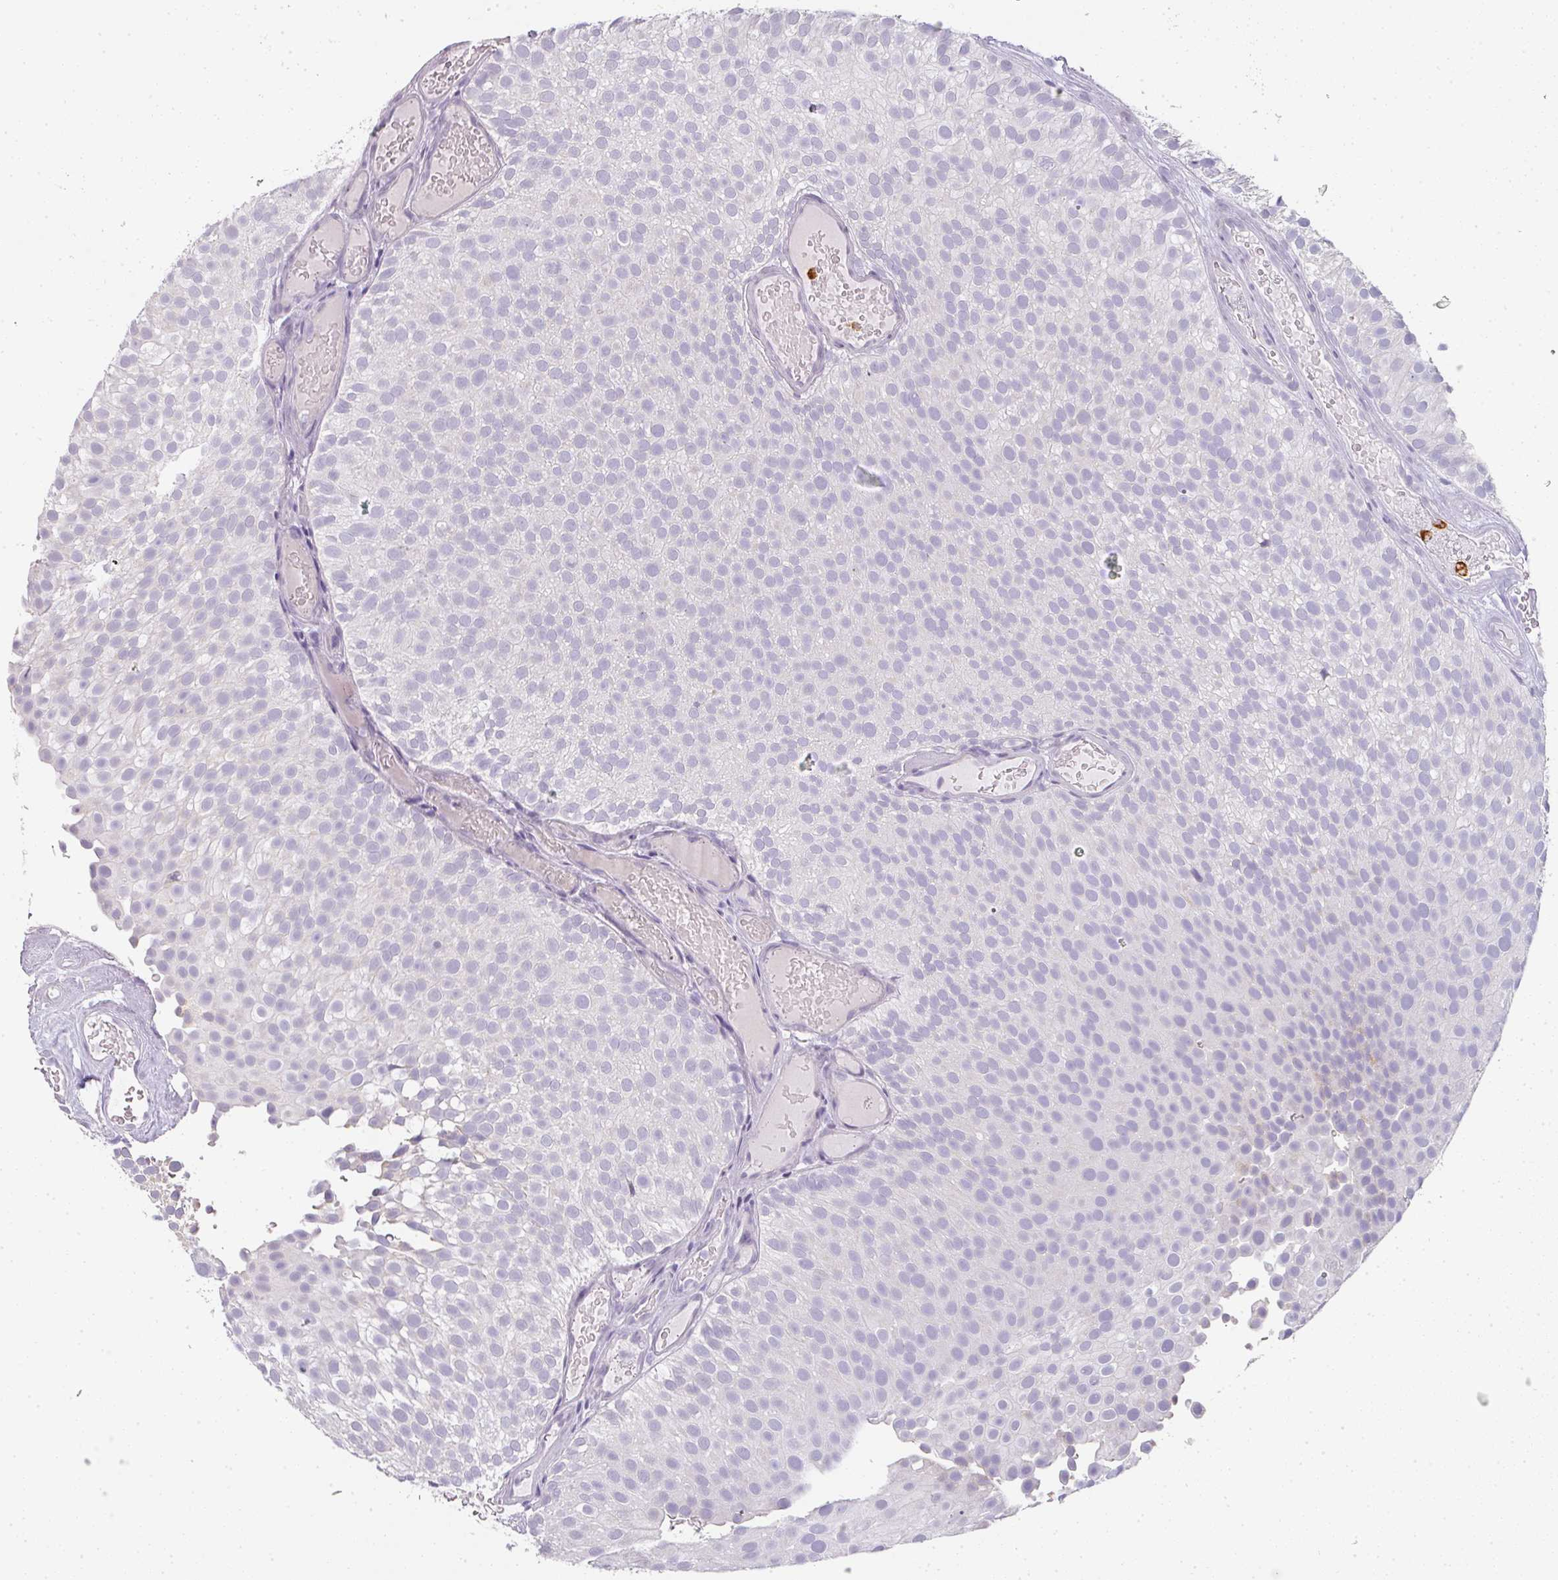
{"staining": {"intensity": "negative", "quantity": "none", "location": "none"}, "tissue": "urothelial cancer", "cell_type": "Tumor cells", "image_type": "cancer", "snomed": [{"axis": "morphology", "description": "Urothelial carcinoma, Low grade"}, {"axis": "topography", "description": "Urinary bladder"}], "caption": "High power microscopy micrograph of an IHC histopathology image of urothelial cancer, revealing no significant staining in tumor cells.", "gene": "CAMP", "patient": {"sex": "male", "age": 78}}